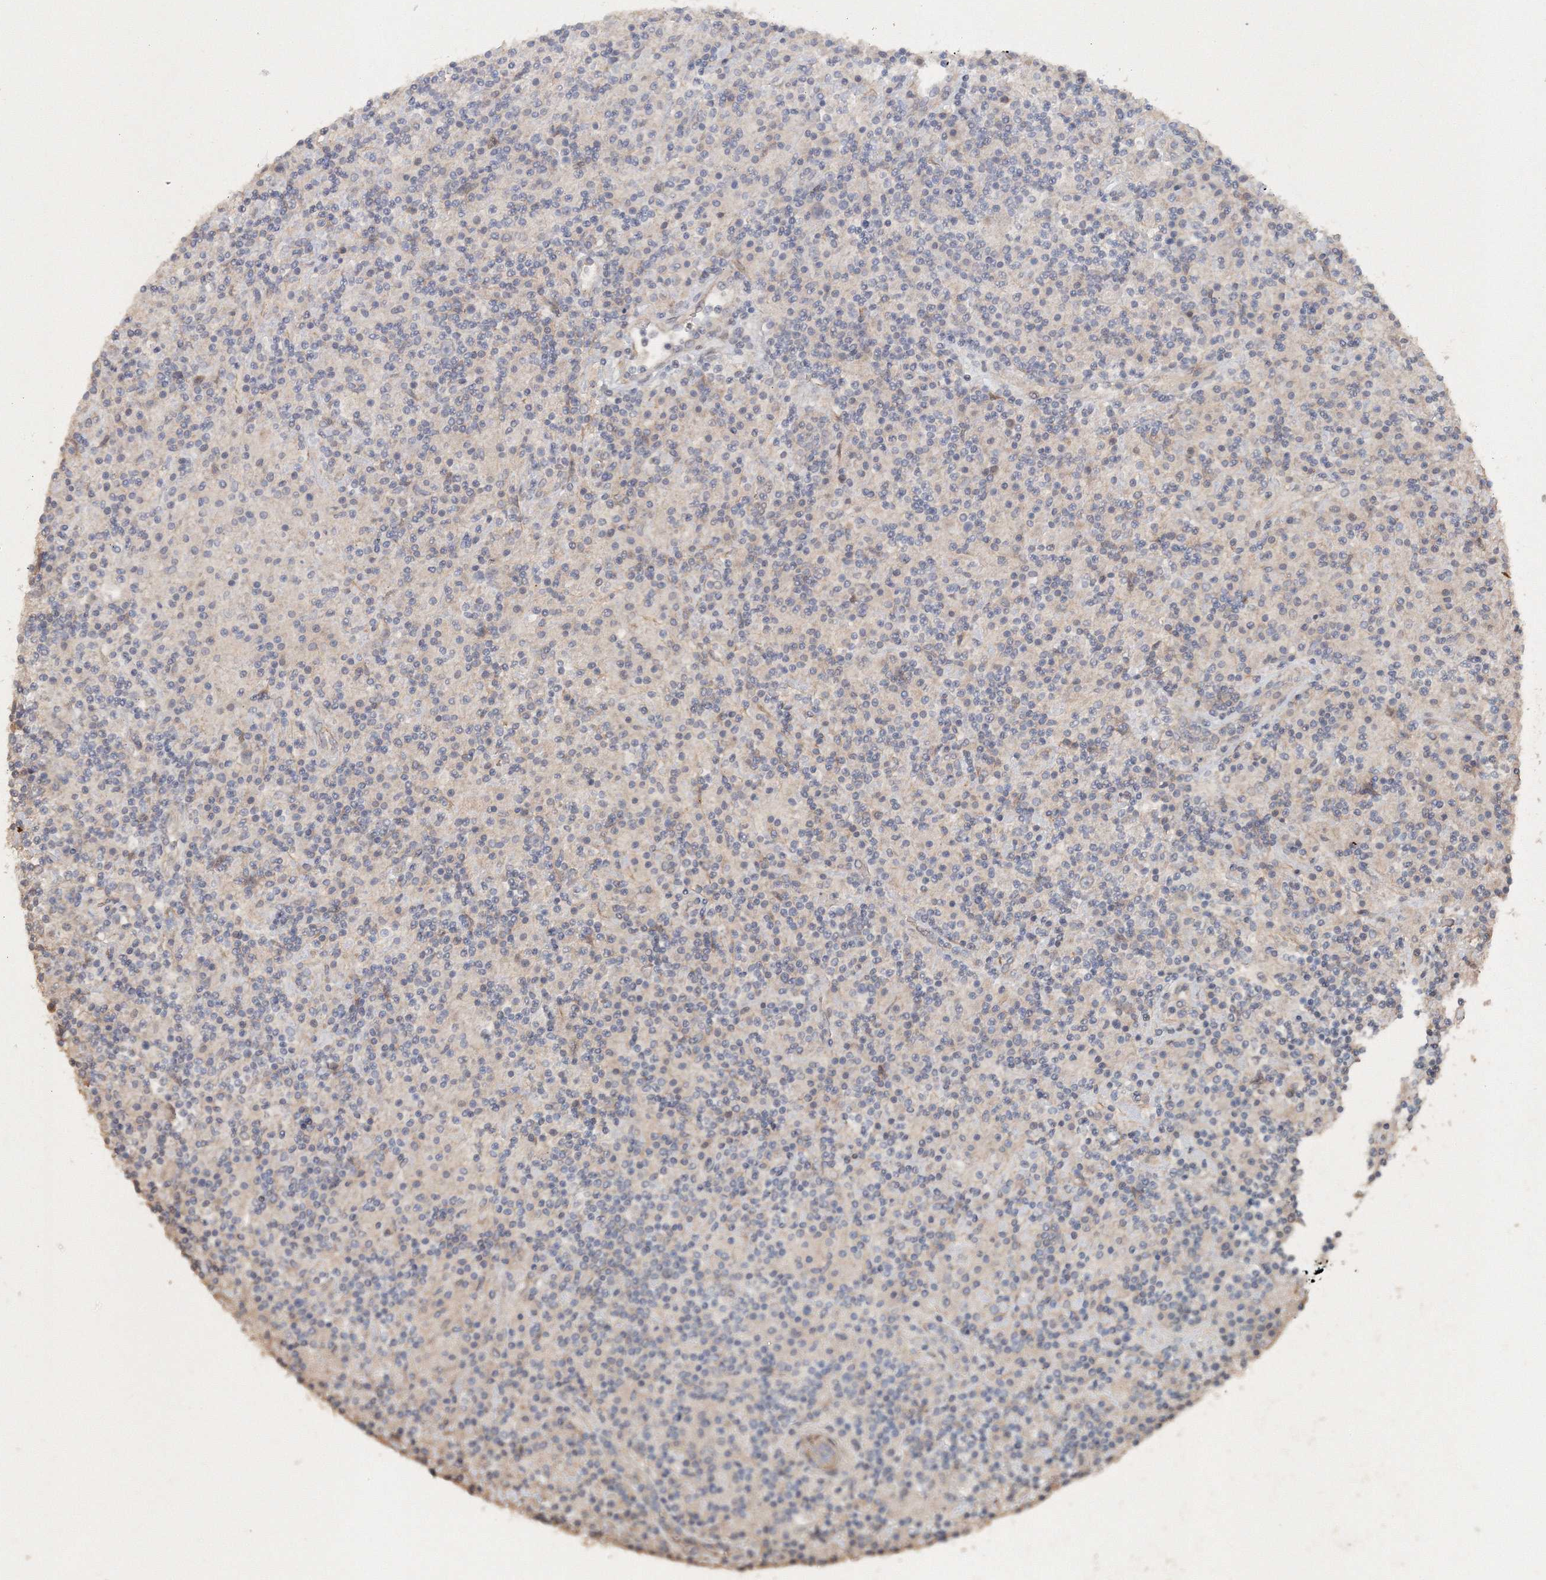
{"staining": {"intensity": "negative", "quantity": "none", "location": "none"}, "tissue": "lymphoma", "cell_type": "Tumor cells", "image_type": "cancer", "snomed": [{"axis": "morphology", "description": "Hodgkin's disease, NOS"}, {"axis": "topography", "description": "Lymph node"}], "caption": "Tumor cells show no significant positivity in lymphoma. (DAB (3,3'-diaminobenzidine) immunohistochemistry (IHC) visualized using brightfield microscopy, high magnification).", "gene": "NALF2", "patient": {"sex": "male", "age": 70}}